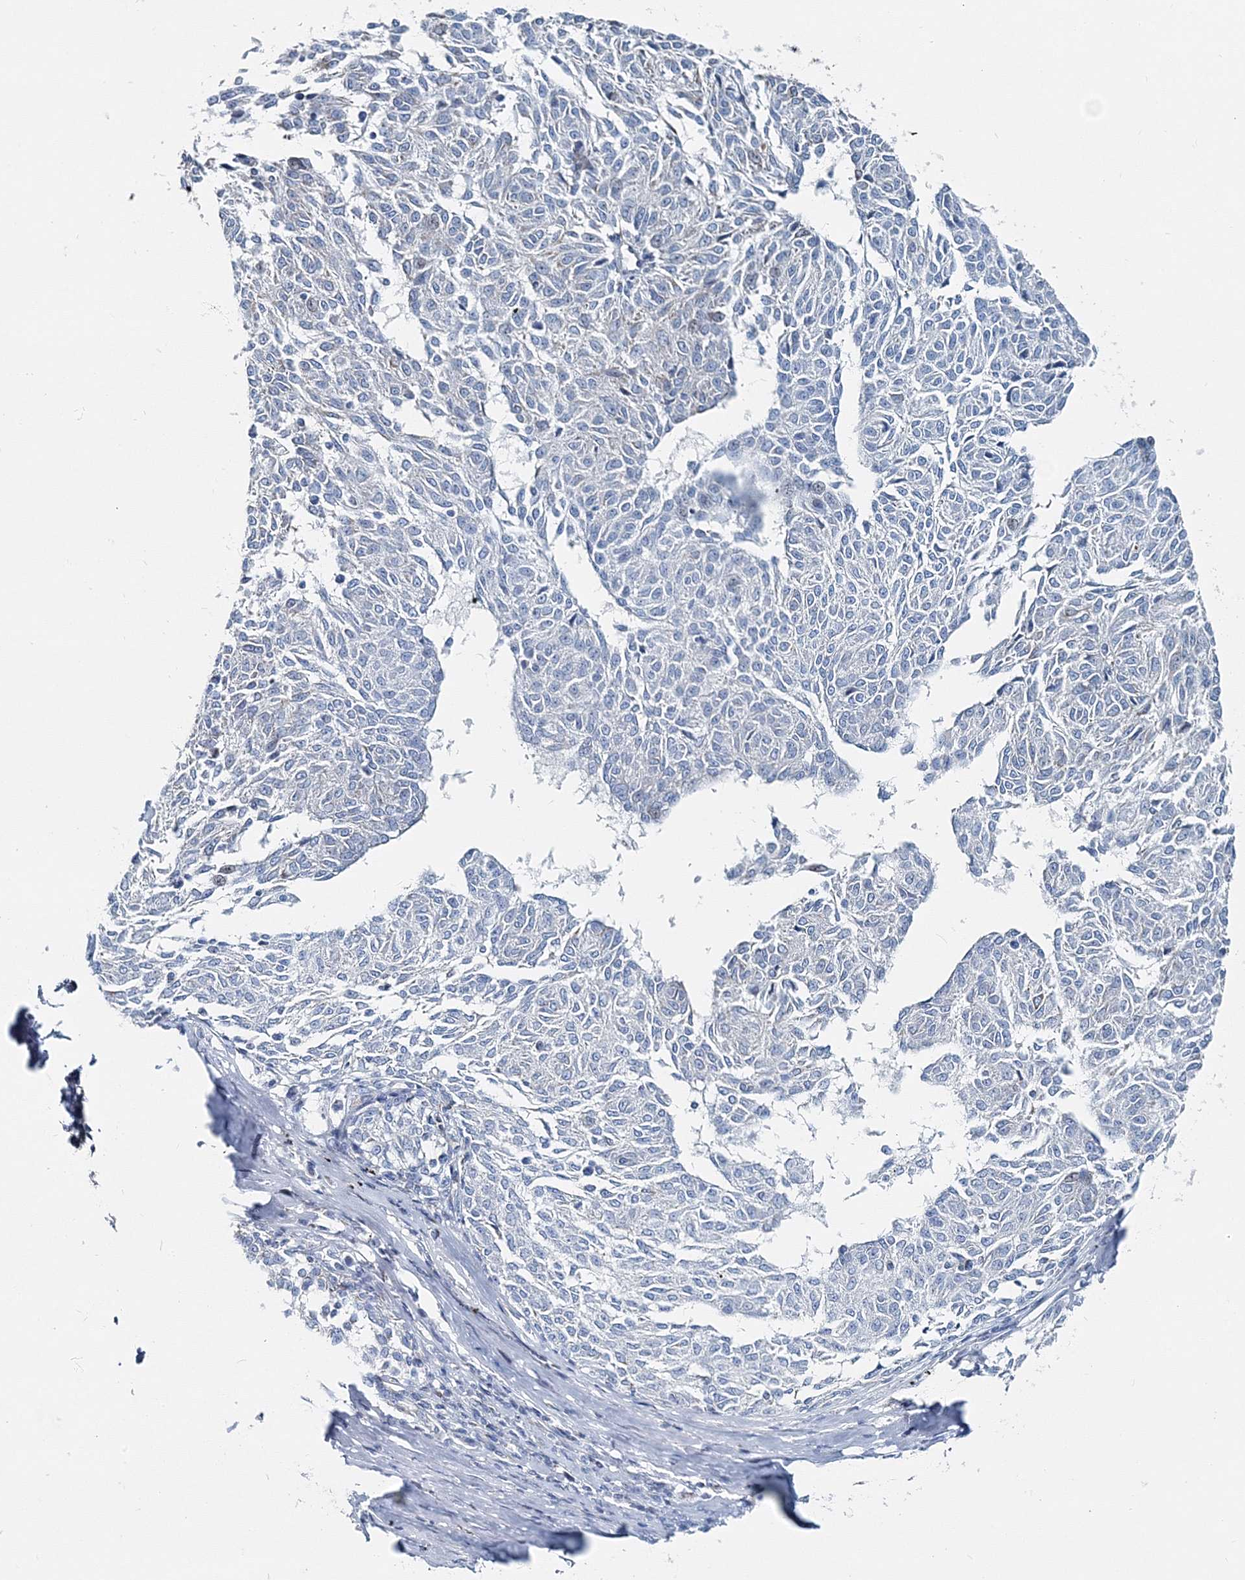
{"staining": {"intensity": "negative", "quantity": "none", "location": "none"}, "tissue": "melanoma", "cell_type": "Tumor cells", "image_type": "cancer", "snomed": [{"axis": "morphology", "description": "Malignant melanoma, NOS"}, {"axis": "topography", "description": "Skin"}], "caption": "The micrograph reveals no significant expression in tumor cells of melanoma.", "gene": "GABARAPL2", "patient": {"sex": "female", "age": 72}}